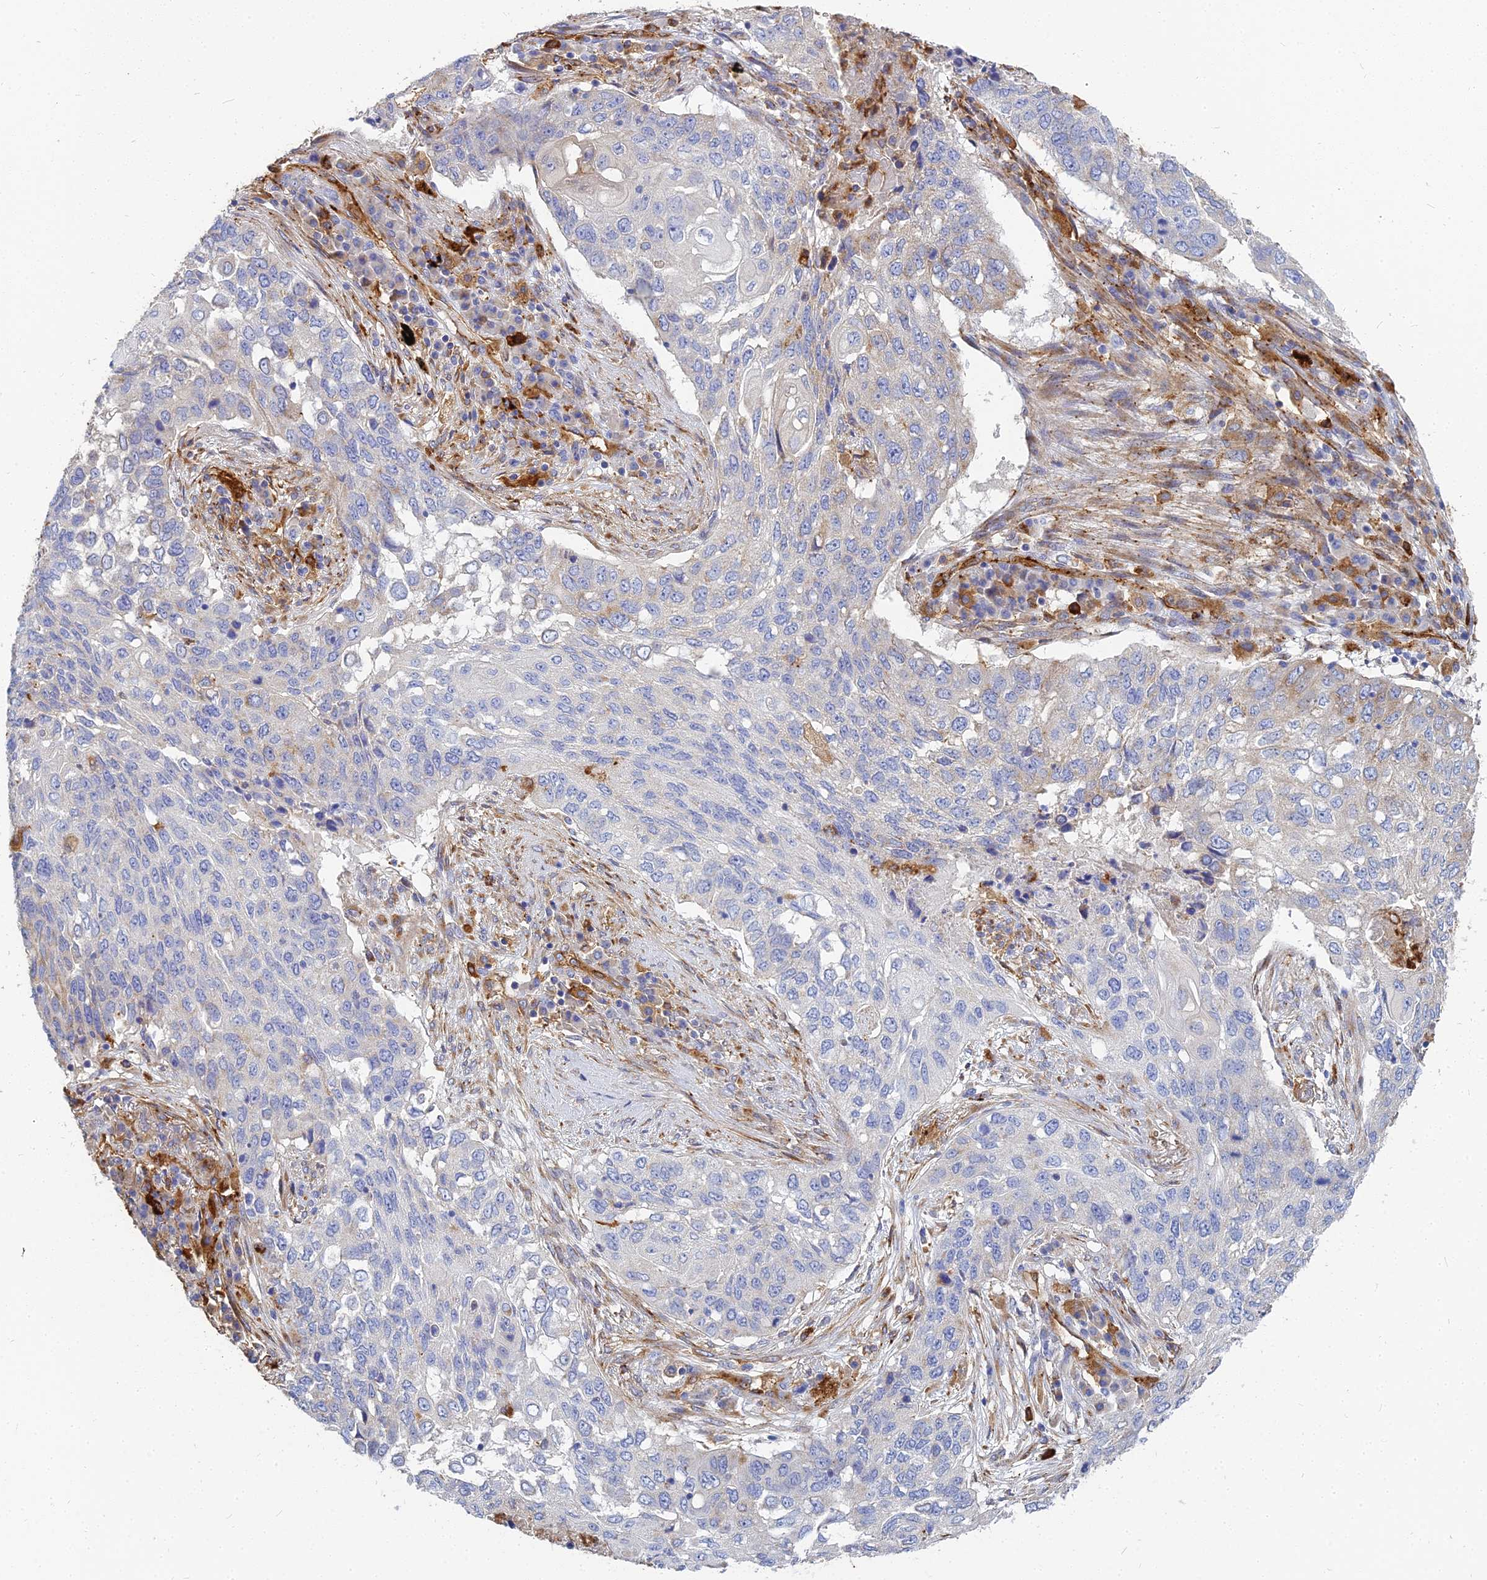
{"staining": {"intensity": "negative", "quantity": "none", "location": "none"}, "tissue": "lung cancer", "cell_type": "Tumor cells", "image_type": "cancer", "snomed": [{"axis": "morphology", "description": "Squamous cell carcinoma, NOS"}, {"axis": "topography", "description": "Lung"}], "caption": "This histopathology image is of squamous cell carcinoma (lung) stained with immunohistochemistry (IHC) to label a protein in brown with the nuclei are counter-stained blue. There is no positivity in tumor cells. (DAB immunohistochemistry visualized using brightfield microscopy, high magnification).", "gene": "VAT1", "patient": {"sex": "female", "age": 63}}